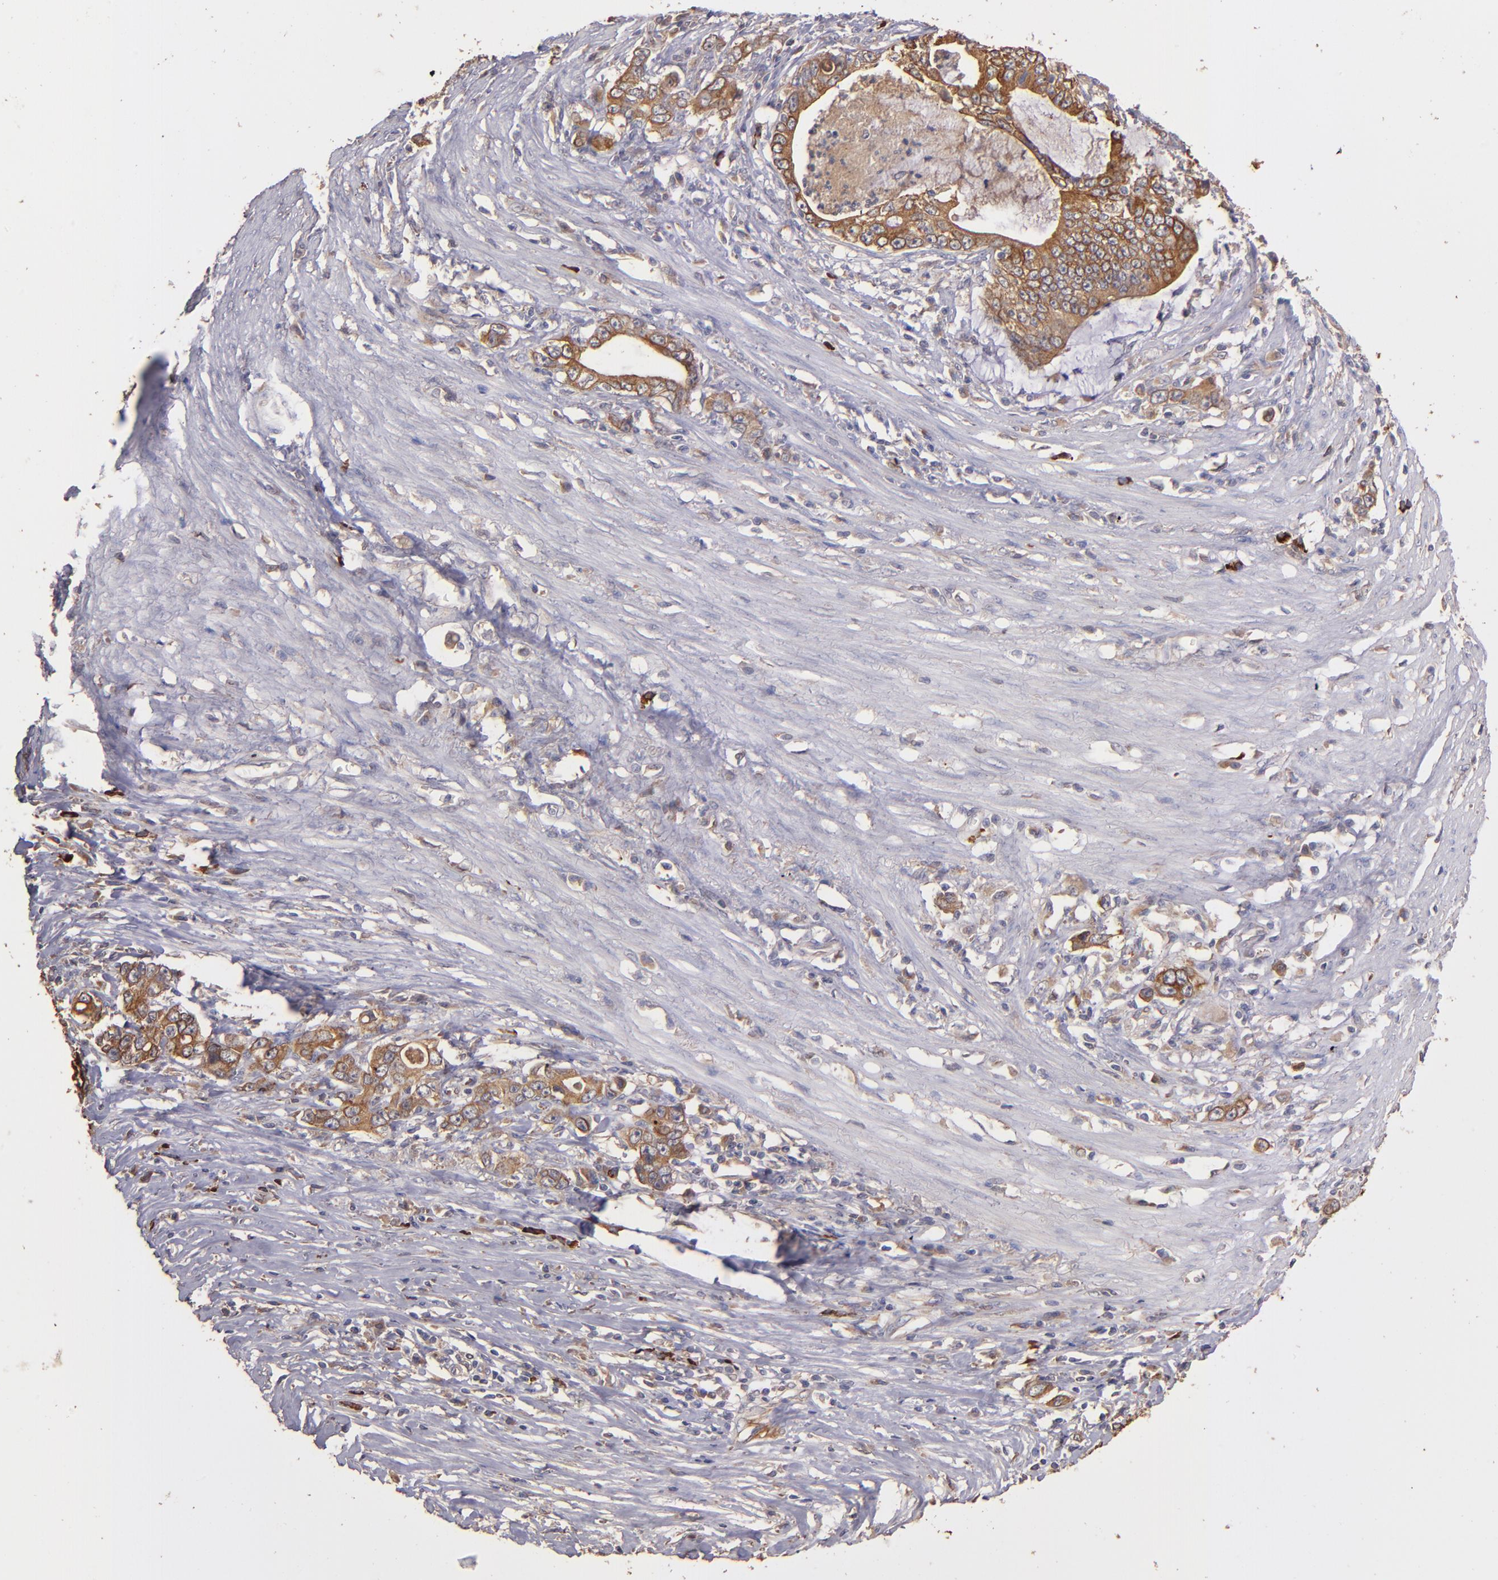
{"staining": {"intensity": "moderate", "quantity": ">75%", "location": "cytoplasmic/membranous"}, "tissue": "stomach cancer", "cell_type": "Tumor cells", "image_type": "cancer", "snomed": [{"axis": "morphology", "description": "Adenocarcinoma, NOS"}, {"axis": "topography", "description": "Stomach, lower"}], "caption": "A medium amount of moderate cytoplasmic/membranous staining is seen in about >75% of tumor cells in stomach cancer (adenocarcinoma) tissue.", "gene": "SRRD", "patient": {"sex": "female", "age": 72}}